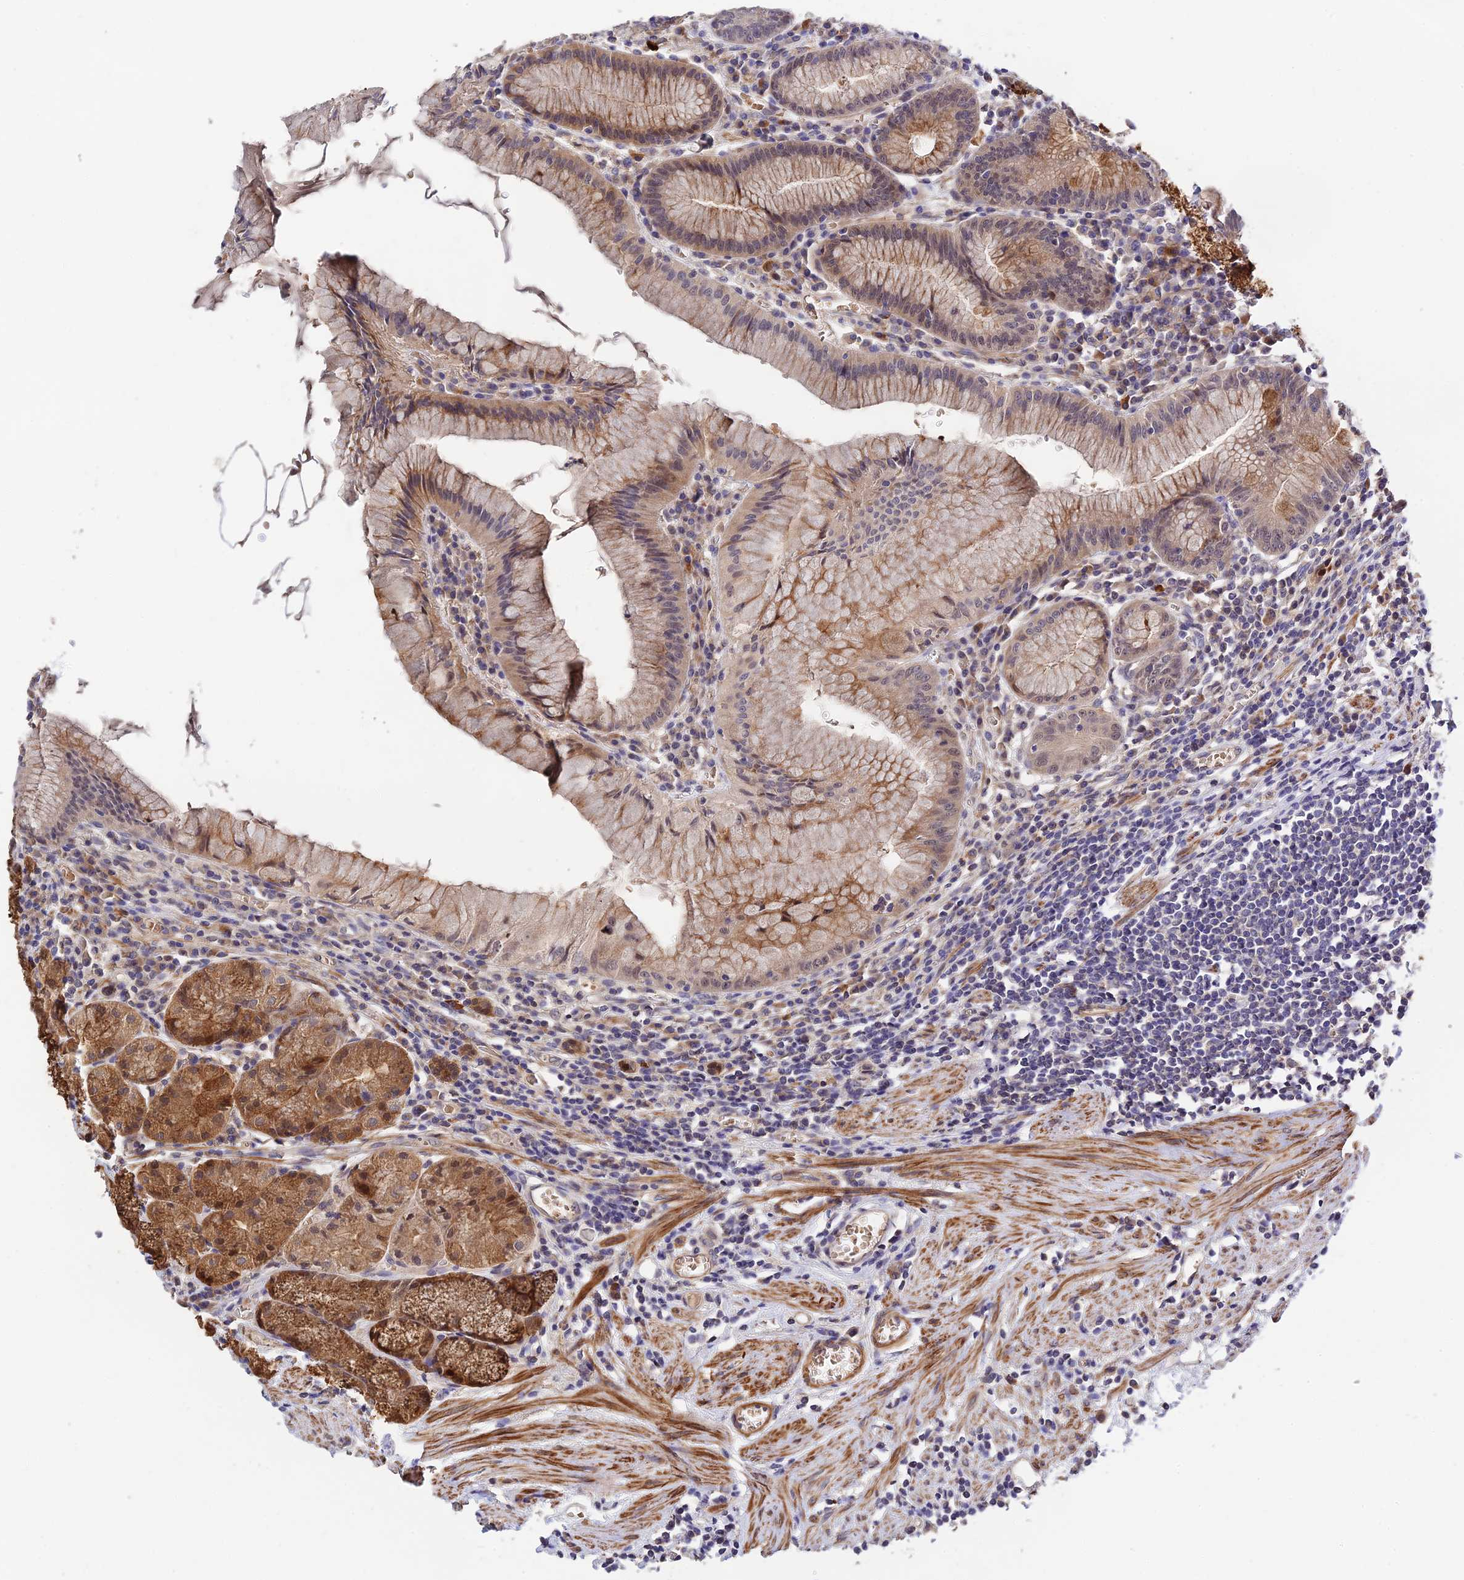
{"staining": {"intensity": "moderate", "quantity": ">75%", "location": "cytoplasmic/membranous"}, "tissue": "stomach", "cell_type": "Glandular cells", "image_type": "normal", "snomed": [{"axis": "morphology", "description": "Normal tissue, NOS"}, {"axis": "topography", "description": "Stomach"}], "caption": "This is a histology image of immunohistochemistry (IHC) staining of unremarkable stomach, which shows moderate positivity in the cytoplasmic/membranous of glandular cells.", "gene": "CWH43", "patient": {"sex": "male", "age": 55}}